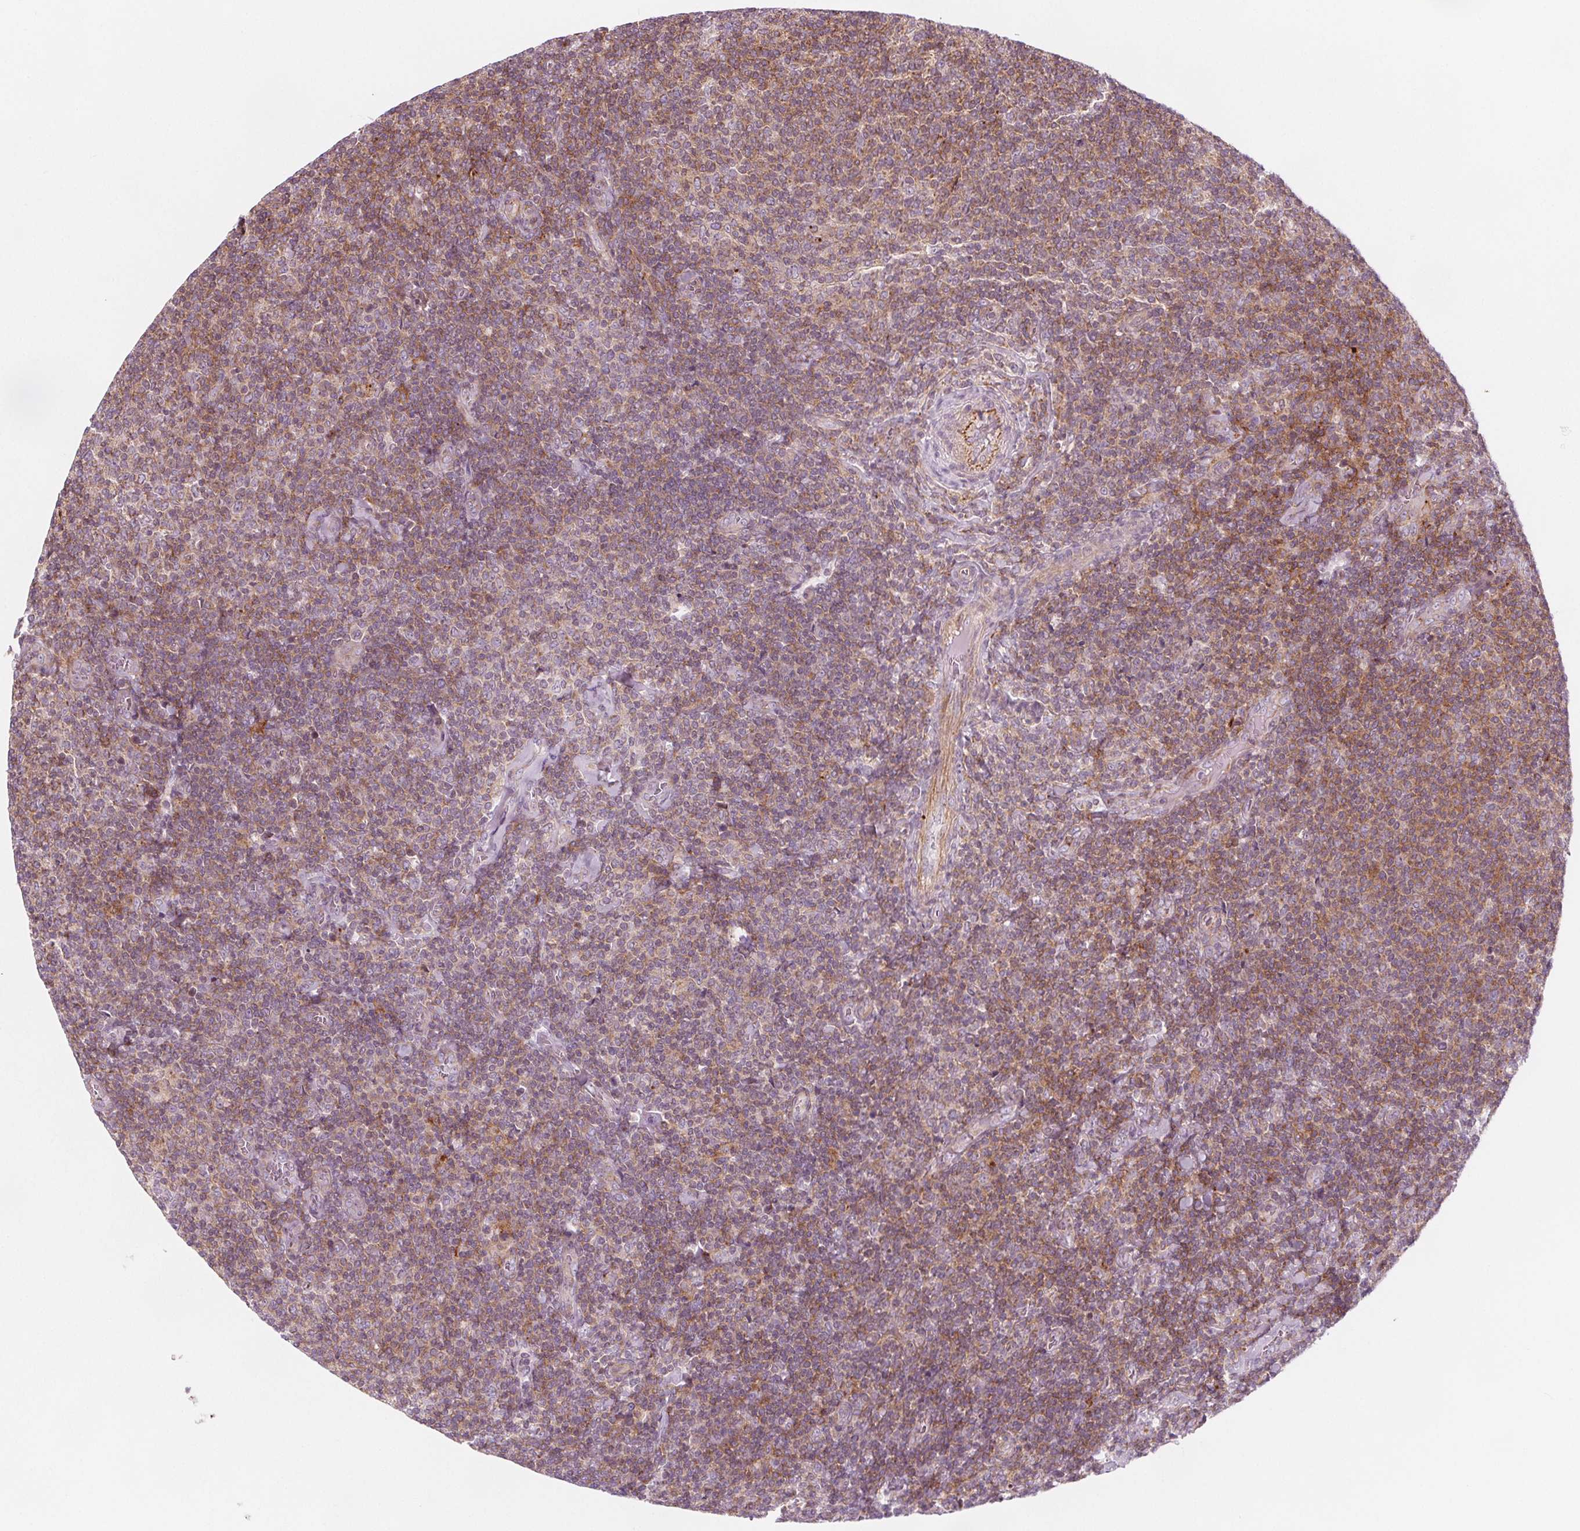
{"staining": {"intensity": "moderate", "quantity": "25%-75%", "location": "cytoplasmic/membranous"}, "tissue": "lymphoma", "cell_type": "Tumor cells", "image_type": "cancer", "snomed": [{"axis": "morphology", "description": "Malignant lymphoma, non-Hodgkin's type, Low grade"}, {"axis": "topography", "description": "Lymph node"}], "caption": "A brown stain labels moderate cytoplasmic/membranous staining of a protein in lymphoma tumor cells. (Brightfield microscopy of DAB IHC at high magnification).", "gene": "ADAM33", "patient": {"sex": "male", "age": 52}}